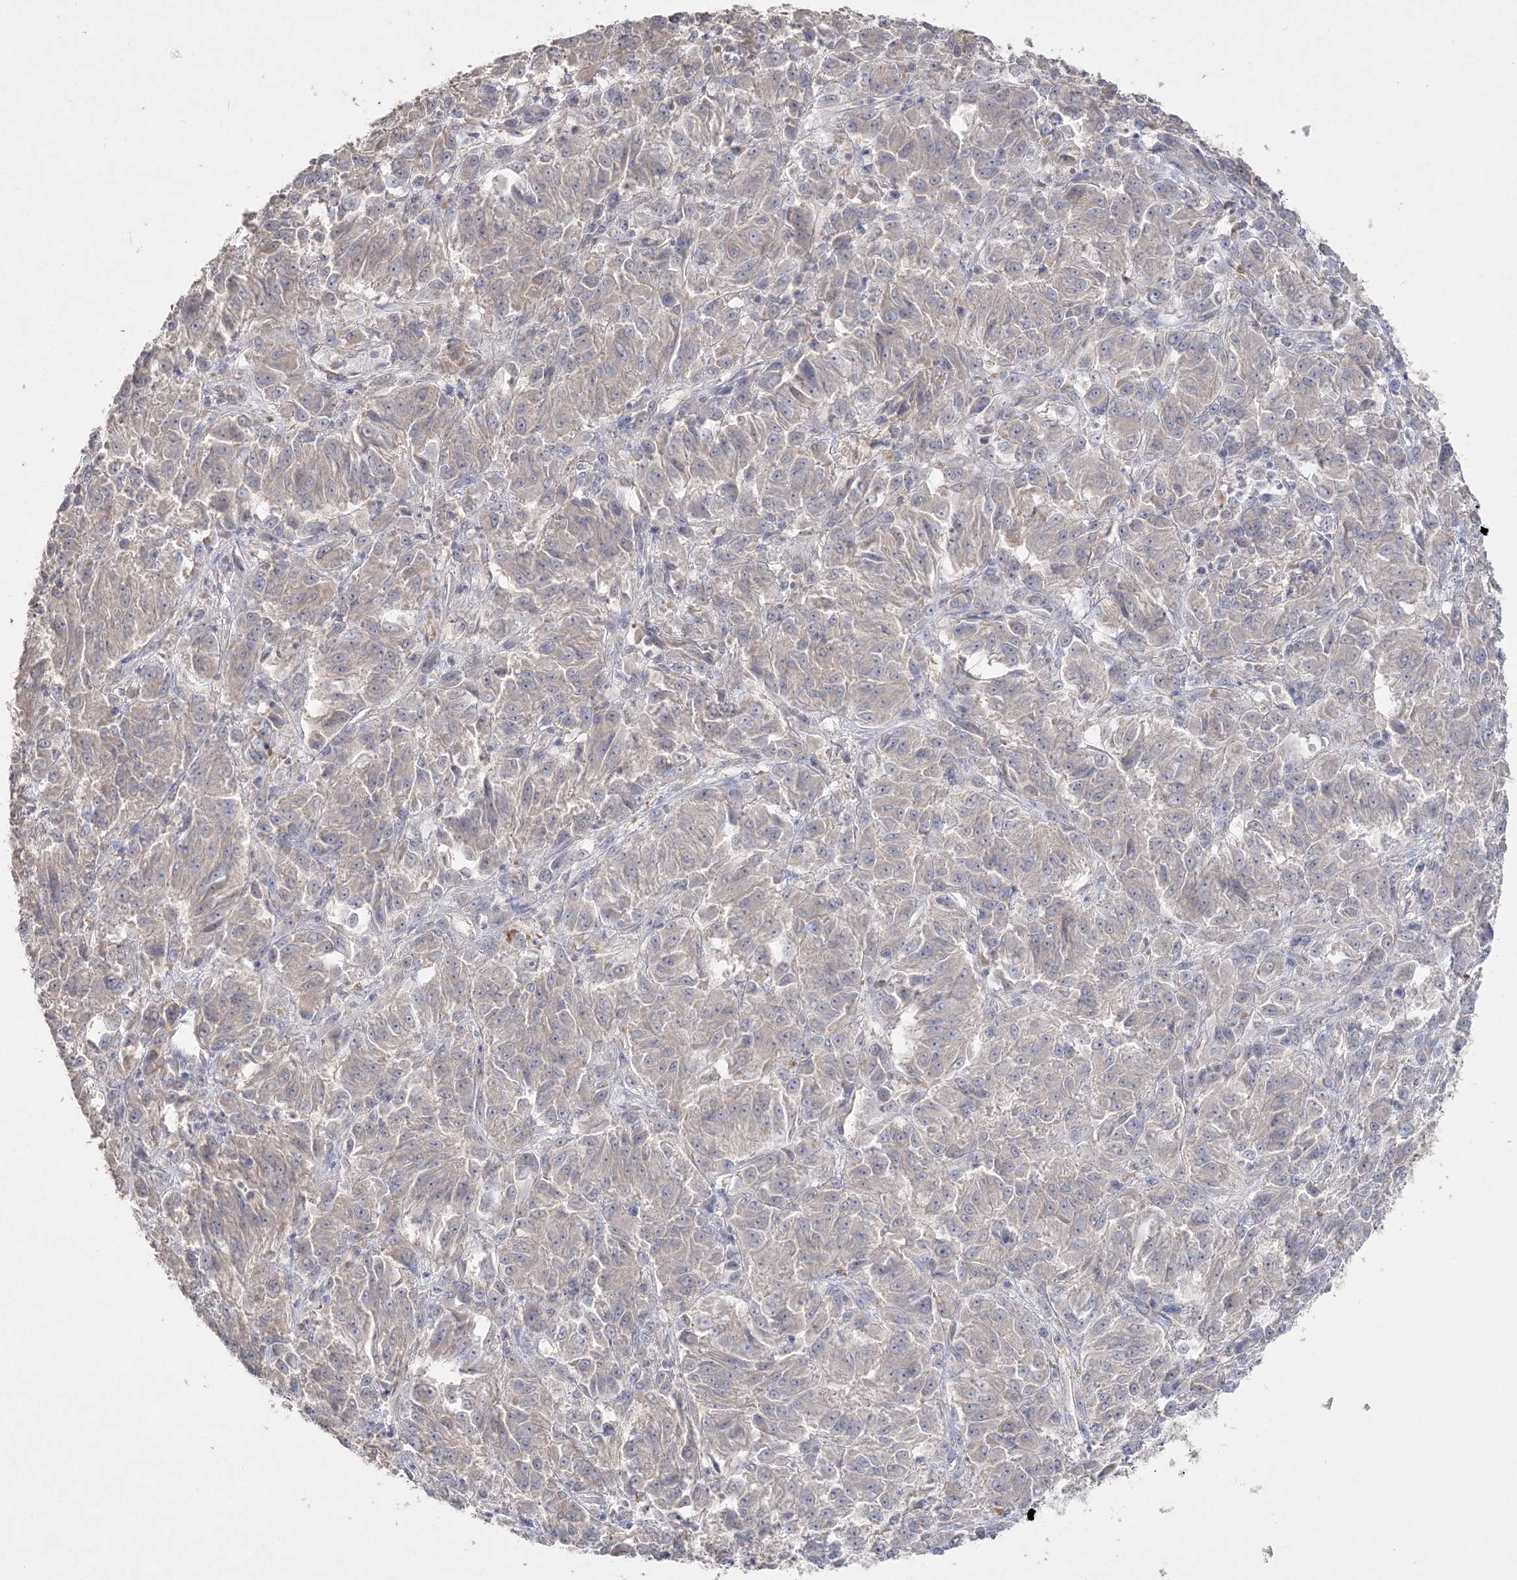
{"staining": {"intensity": "negative", "quantity": "none", "location": "none"}, "tissue": "melanoma", "cell_type": "Tumor cells", "image_type": "cancer", "snomed": [{"axis": "morphology", "description": "Malignant melanoma, Metastatic site"}, {"axis": "topography", "description": "Lung"}], "caption": "Human malignant melanoma (metastatic site) stained for a protein using IHC shows no expression in tumor cells.", "gene": "SH3BP4", "patient": {"sex": "male", "age": 64}}